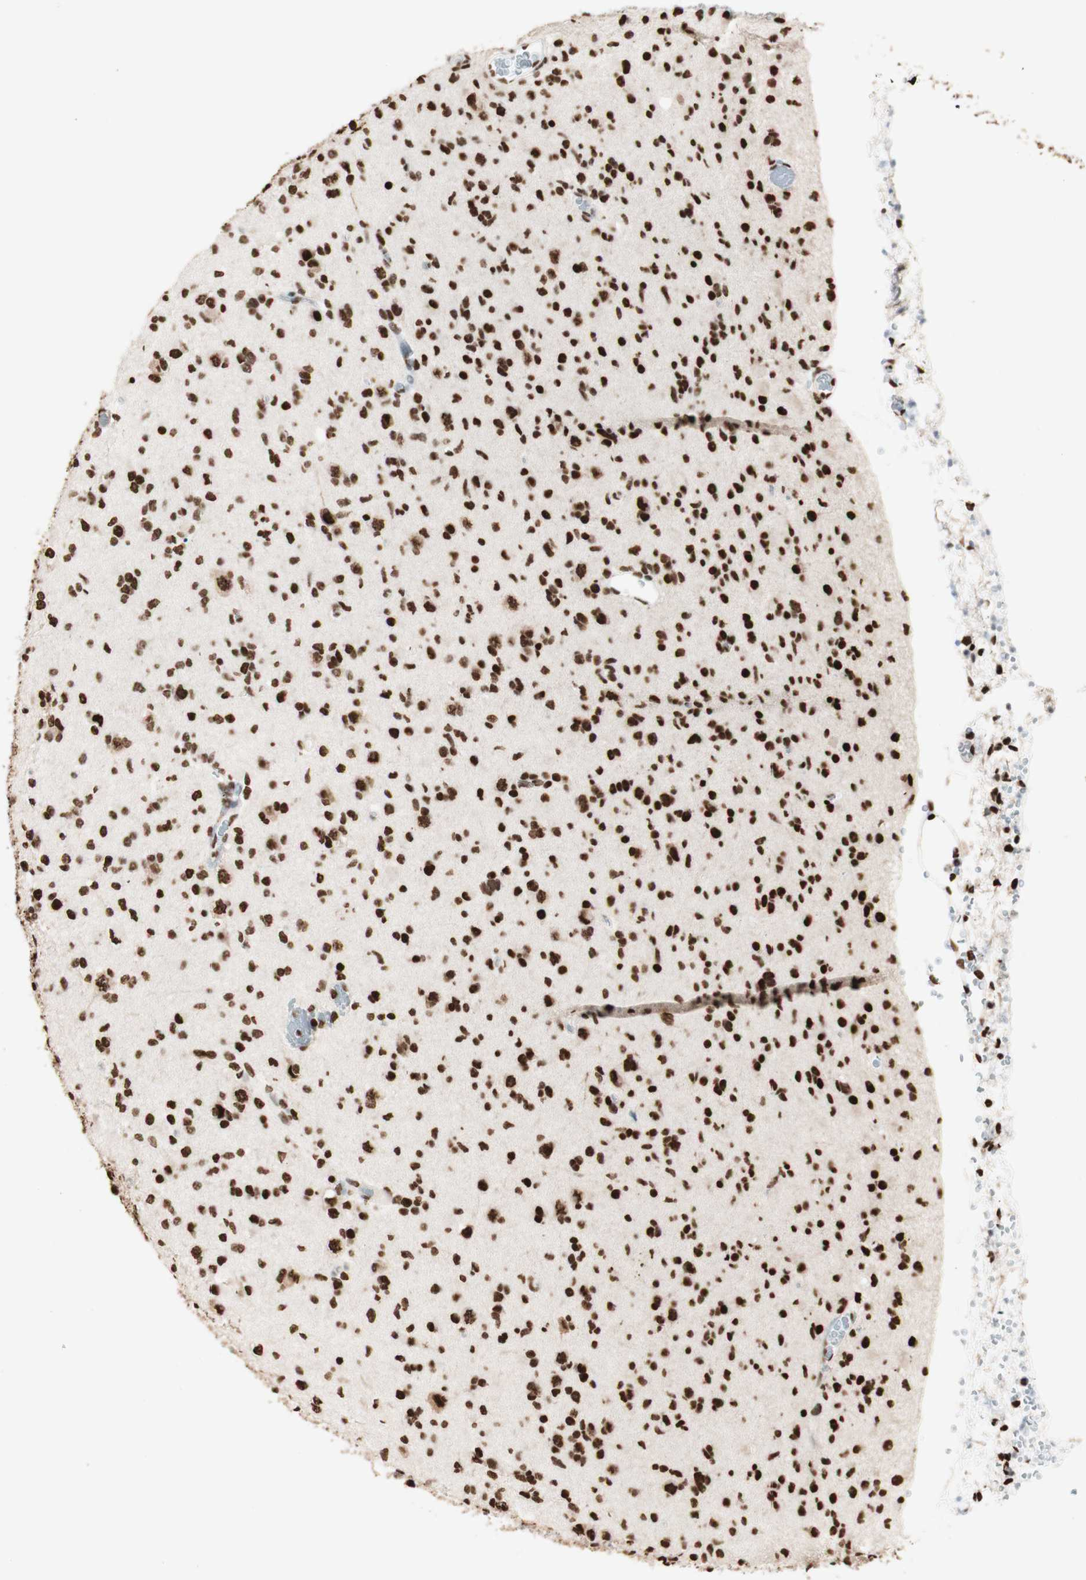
{"staining": {"intensity": "strong", "quantity": ">75%", "location": "nuclear"}, "tissue": "glioma", "cell_type": "Tumor cells", "image_type": "cancer", "snomed": [{"axis": "morphology", "description": "Glioma, malignant, Low grade"}, {"axis": "topography", "description": "Brain"}], "caption": "High-magnification brightfield microscopy of glioma stained with DAB (brown) and counterstained with hematoxylin (blue). tumor cells exhibit strong nuclear positivity is seen in about>75% of cells. Using DAB (3,3'-diaminobenzidine) (brown) and hematoxylin (blue) stains, captured at high magnification using brightfield microscopy.", "gene": "HNRNPA2B1", "patient": {"sex": "female", "age": 22}}